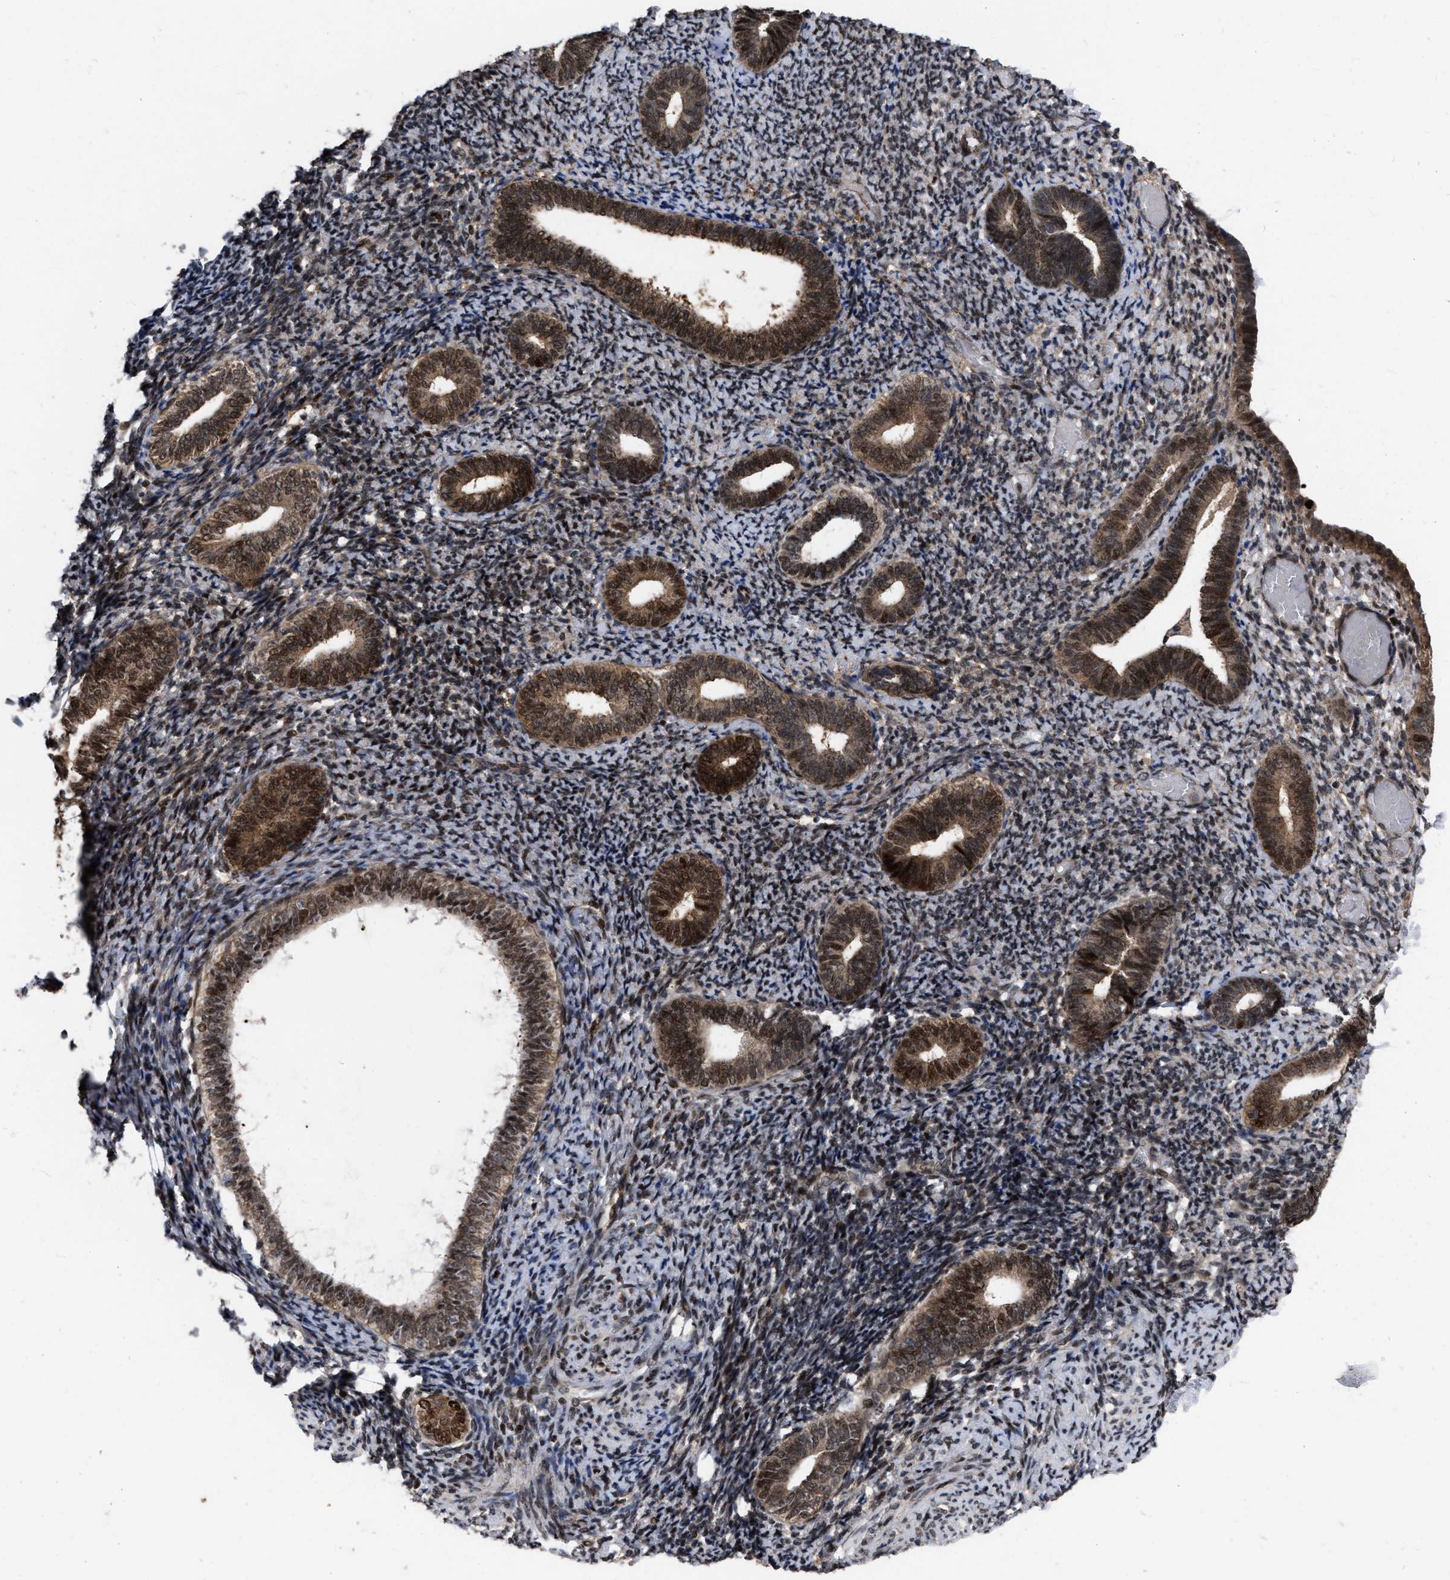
{"staining": {"intensity": "moderate", "quantity": ">75%", "location": "cytoplasmic/membranous,nuclear"}, "tissue": "endometrium", "cell_type": "Cells in endometrial stroma", "image_type": "normal", "snomed": [{"axis": "morphology", "description": "Normal tissue, NOS"}, {"axis": "topography", "description": "Endometrium"}], "caption": "Moderate cytoplasmic/membranous,nuclear positivity is identified in approximately >75% of cells in endometrial stroma in unremarkable endometrium. (brown staining indicates protein expression, while blue staining denotes nuclei).", "gene": "MDM4", "patient": {"sex": "female", "age": 66}}